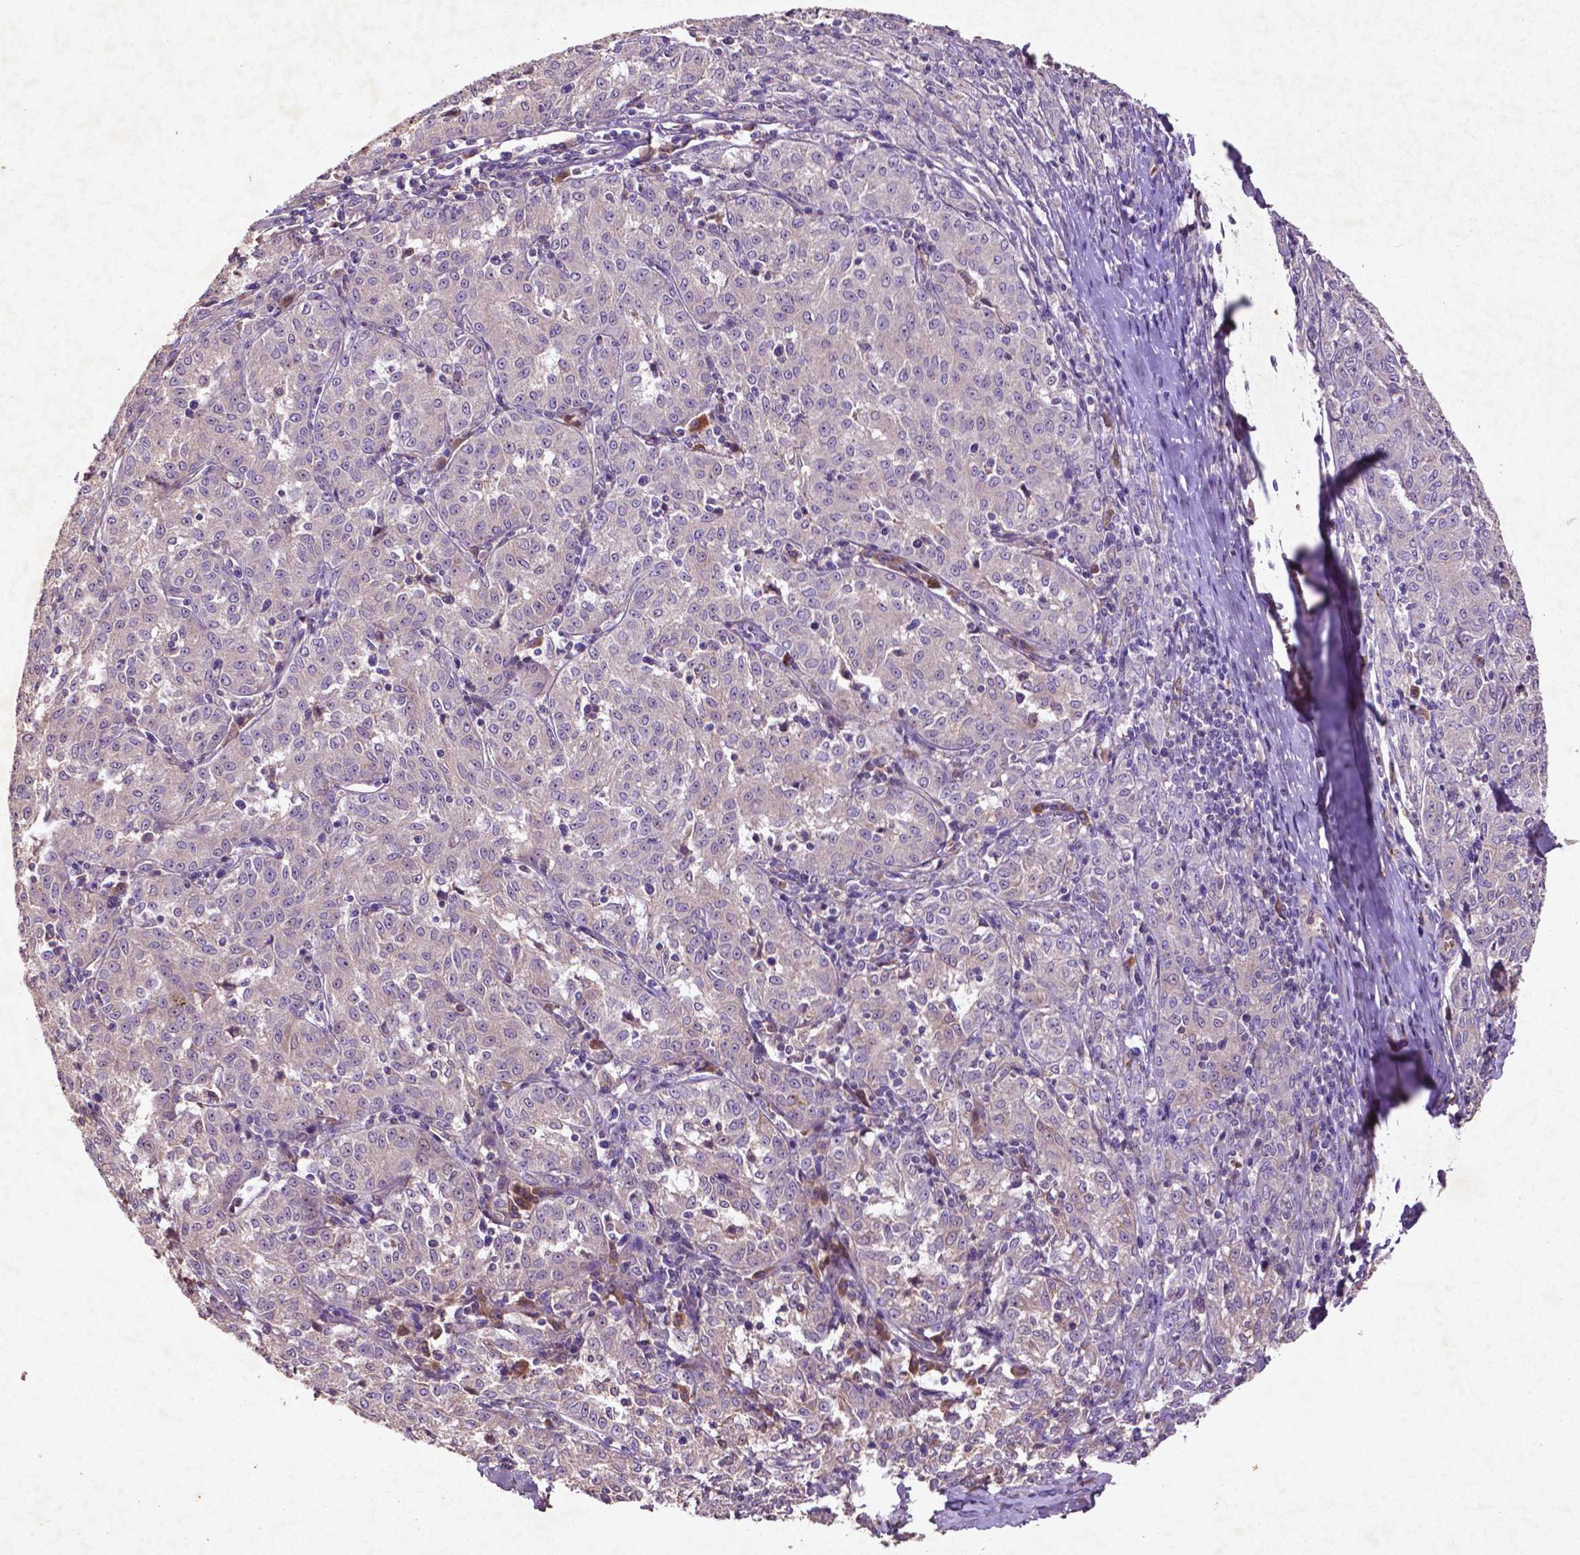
{"staining": {"intensity": "negative", "quantity": "none", "location": "none"}, "tissue": "melanoma", "cell_type": "Tumor cells", "image_type": "cancer", "snomed": [{"axis": "morphology", "description": "Malignant melanoma, NOS"}, {"axis": "topography", "description": "Skin"}], "caption": "This is an immunohistochemistry micrograph of human melanoma. There is no staining in tumor cells.", "gene": "COQ2", "patient": {"sex": "female", "age": 72}}